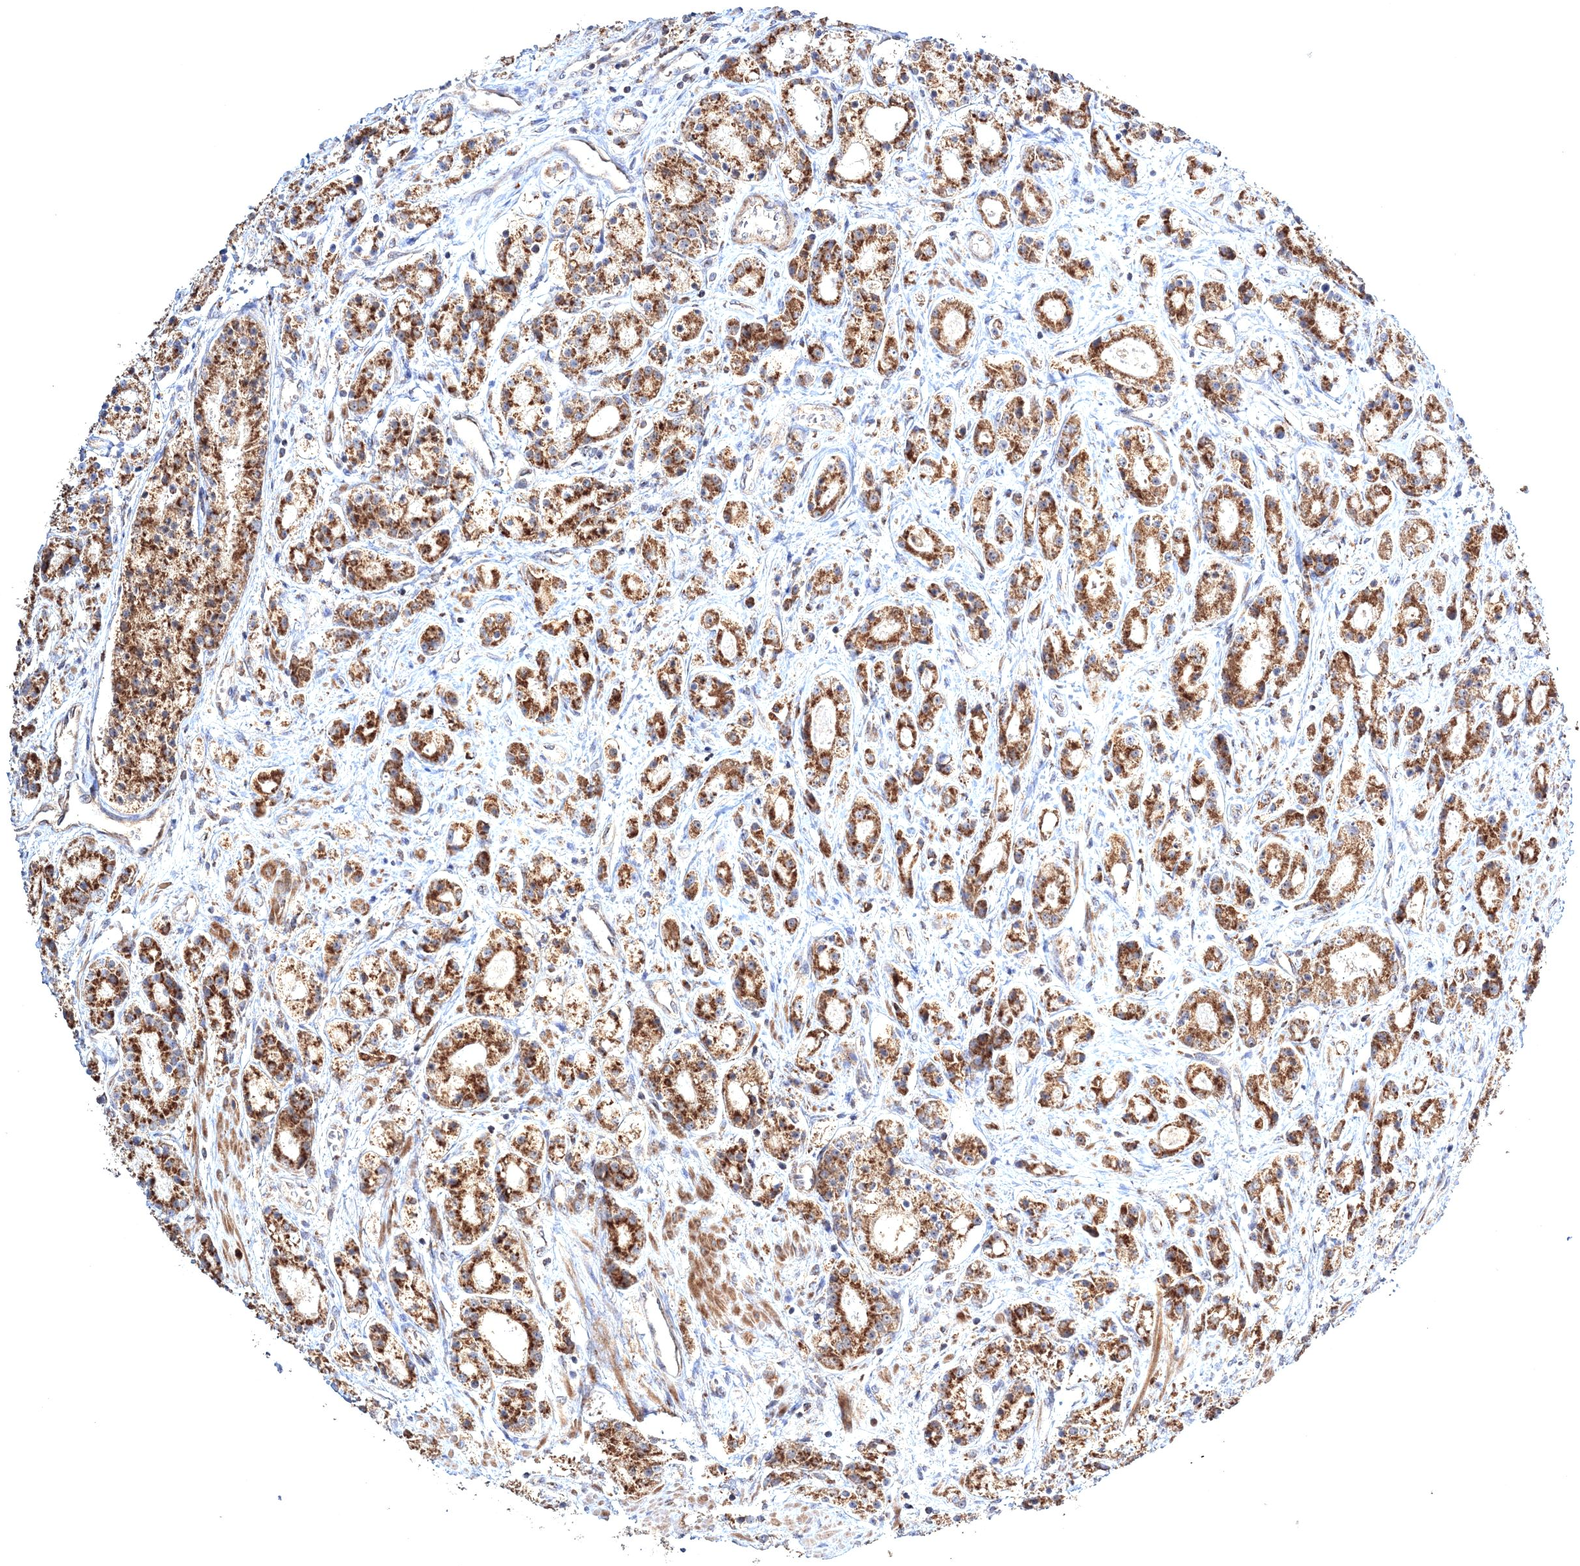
{"staining": {"intensity": "moderate", "quantity": ">75%", "location": "cytoplasmic/membranous"}, "tissue": "prostate cancer", "cell_type": "Tumor cells", "image_type": "cancer", "snomed": [{"axis": "morphology", "description": "Adenocarcinoma, High grade"}, {"axis": "topography", "description": "Prostate"}], "caption": "An IHC photomicrograph of neoplastic tissue is shown. Protein staining in brown labels moderate cytoplasmic/membranous positivity in high-grade adenocarcinoma (prostate) within tumor cells.", "gene": "PEX13", "patient": {"sex": "male", "age": 60}}